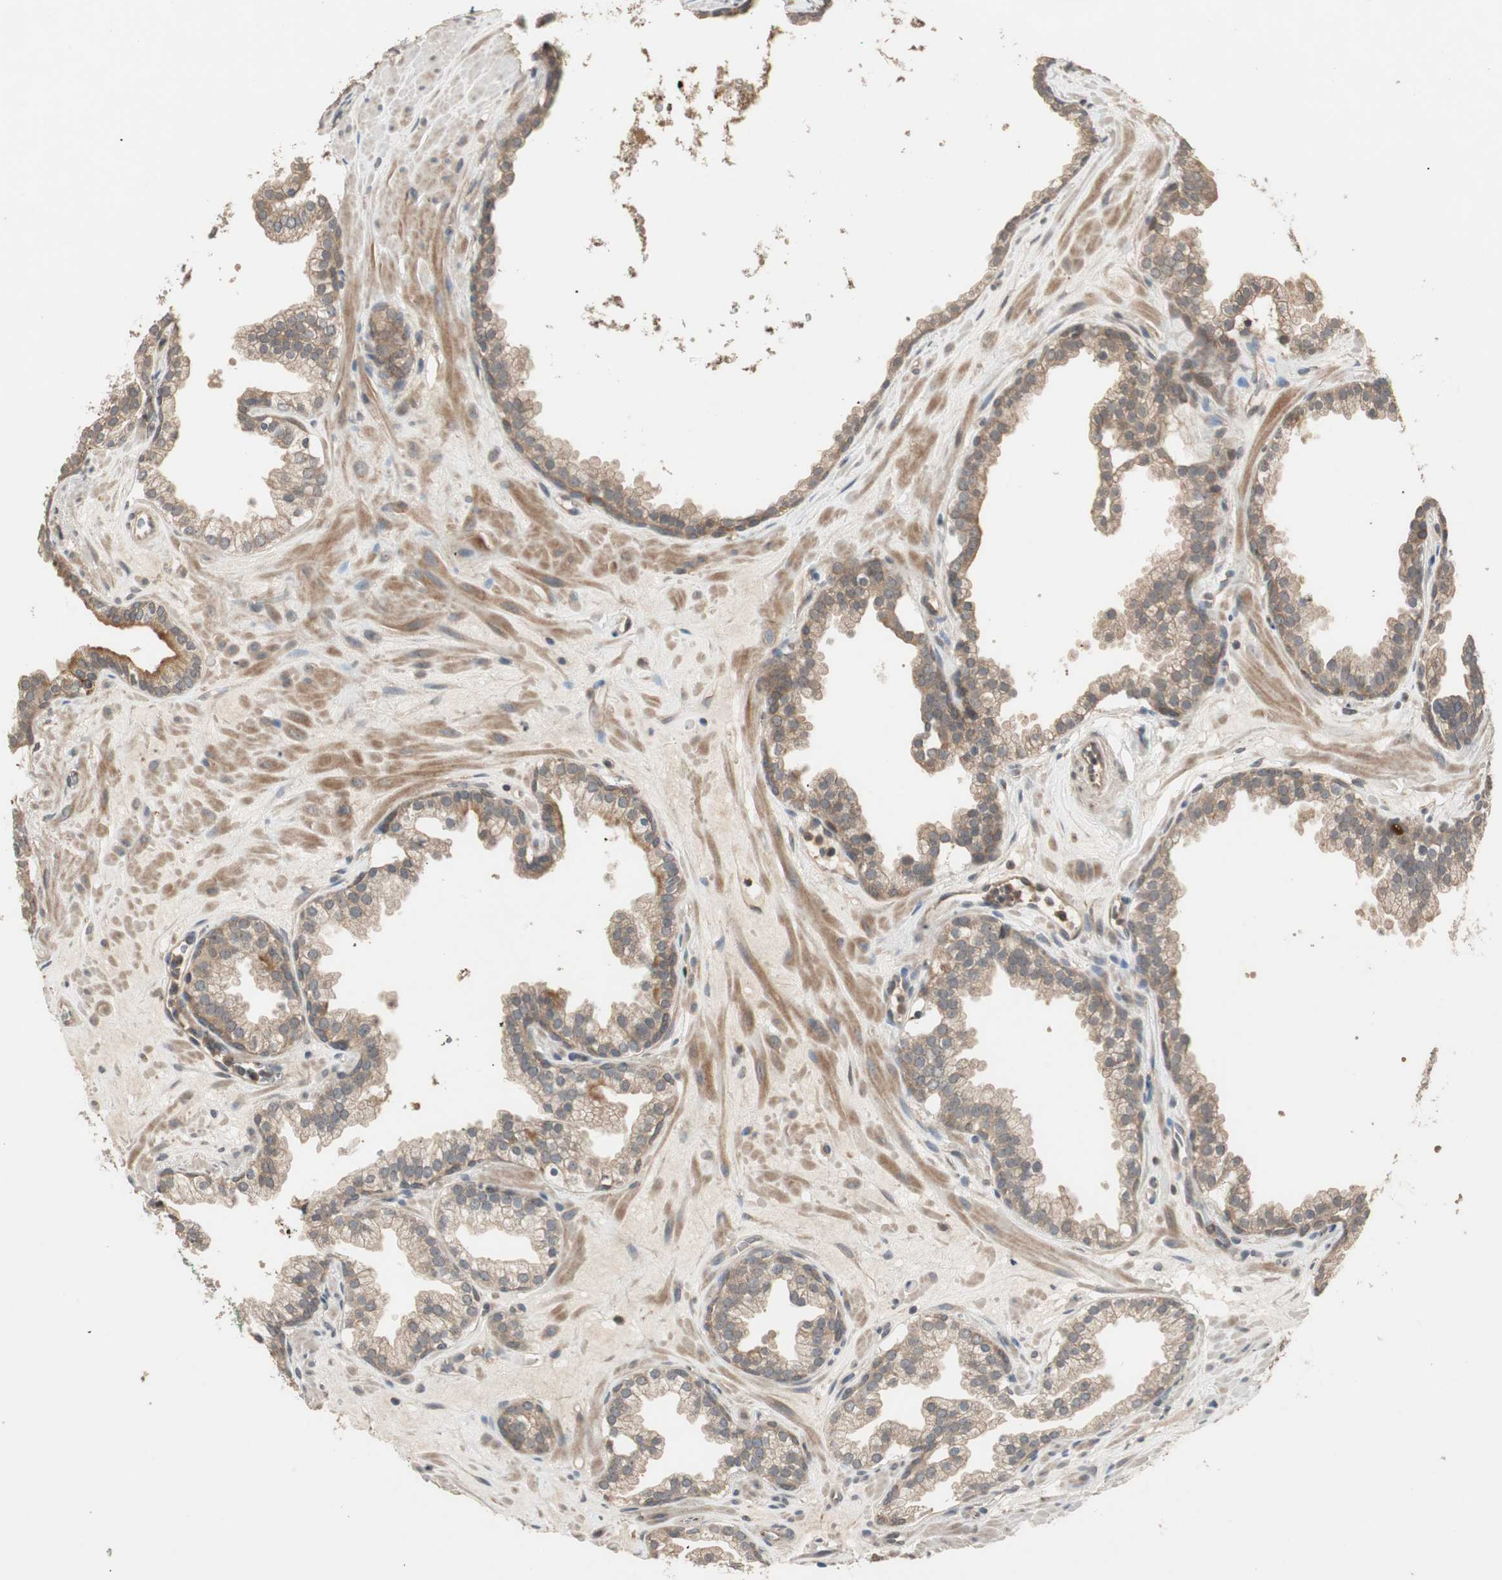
{"staining": {"intensity": "weak", "quantity": "25%-75%", "location": "cytoplasmic/membranous"}, "tissue": "prostate cancer", "cell_type": "Tumor cells", "image_type": "cancer", "snomed": [{"axis": "morphology", "description": "Adenocarcinoma, Low grade"}, {"axis": "topography", "description": "Prostate"}], "caption": "Tumor cells exhibit low levels of weak cytoplasmic/membranous positivity in approximately 25%-75% of cells in human adenocarcinoma (low-grade) (prostate). (Stains: DAB in brown, nuclei in blue, Microscopy: brightfield microscopy at high magnification).", "gene": "ATP6AP2", "patient": {"sex": "male", "age": 57}}